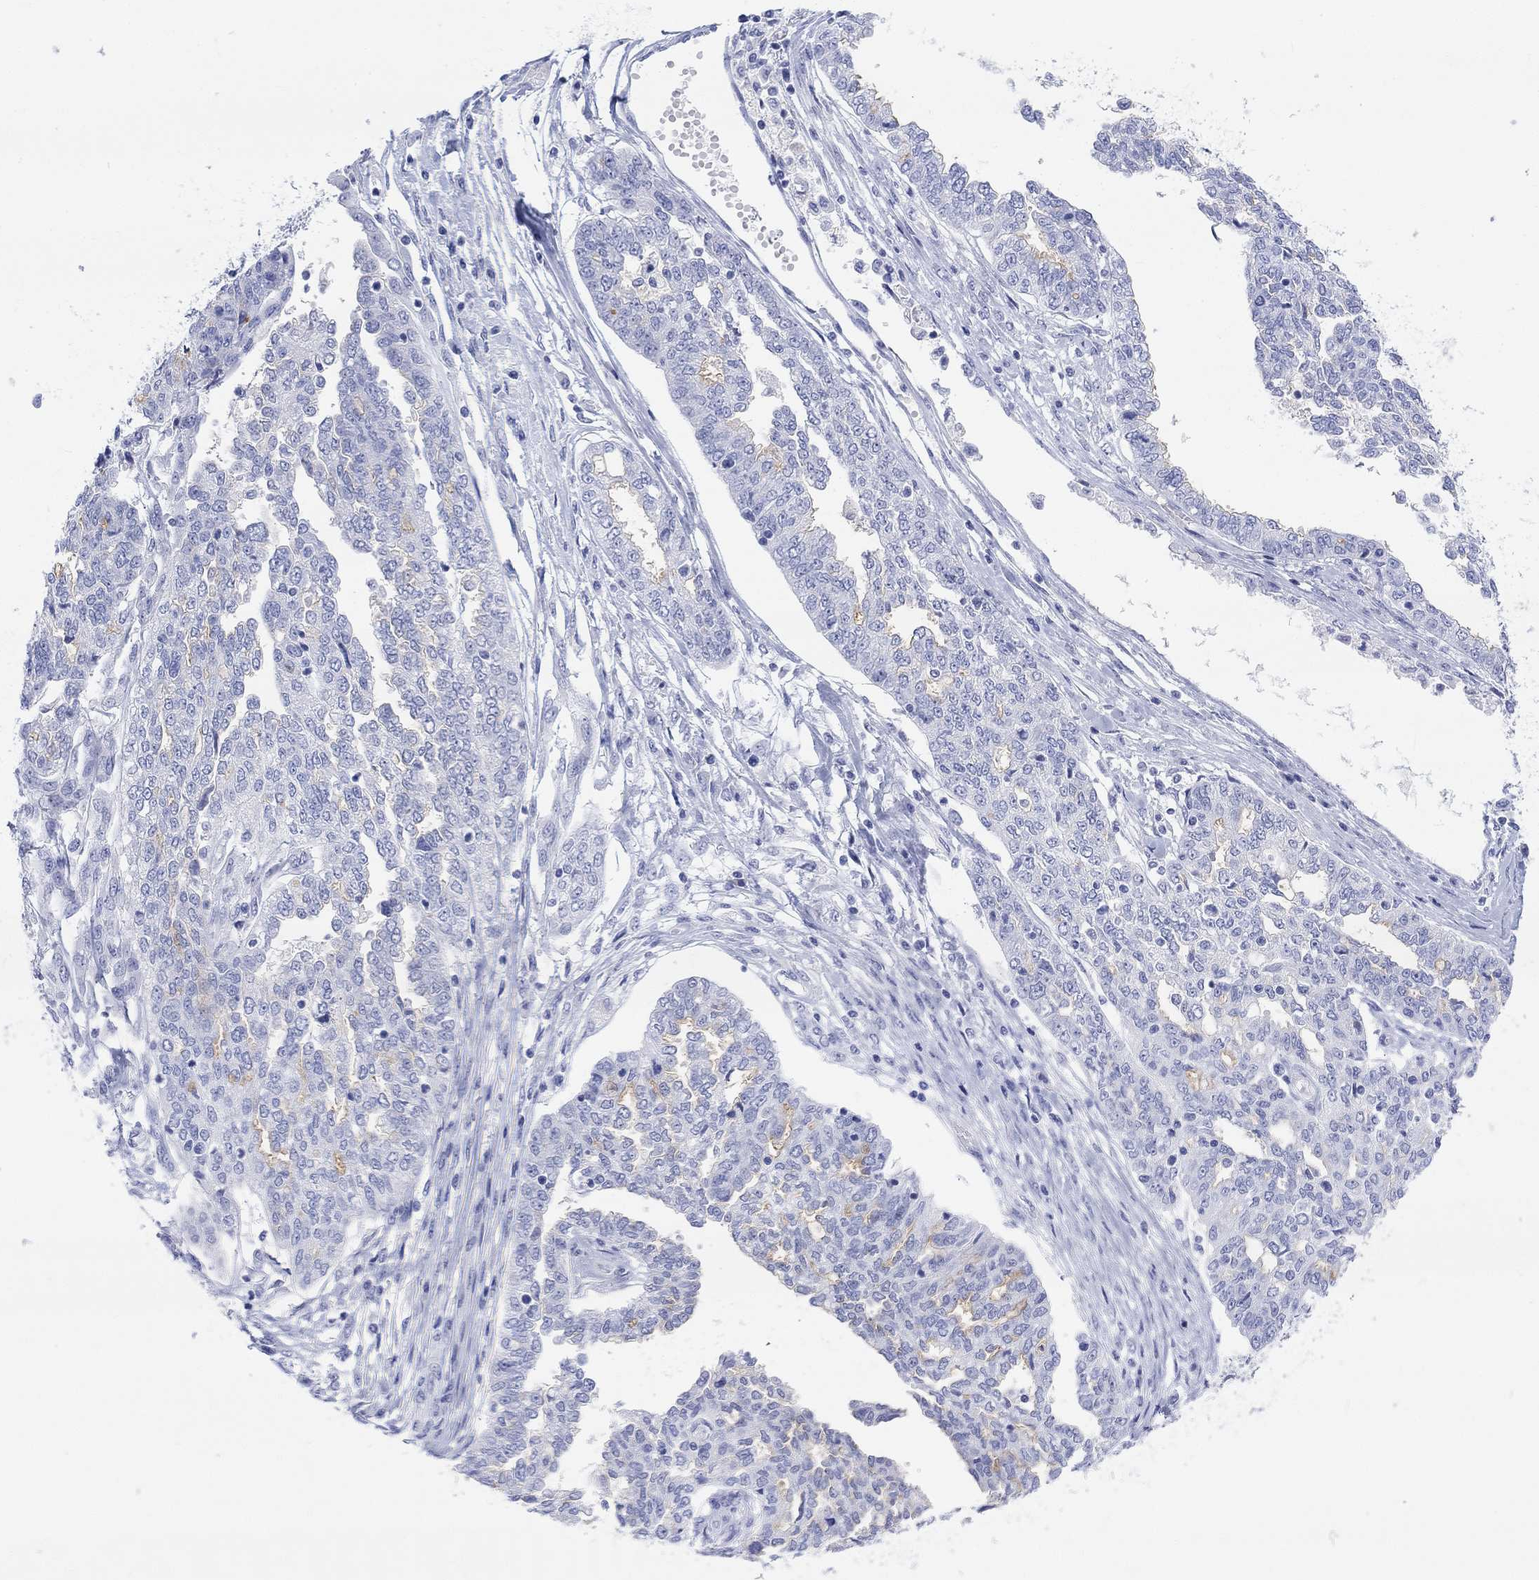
{"staining": {"intensity": "weak", "quantity": "<25%", "location": "cytoplasmic/membranous"}, "tissue": "ovarian cancer", "cell_type": "Tumor cells", "image_type": "cancer", "snomed": [{"axis": "morphology", "description": "Cystadenocarcinoma, serous, NOS"}, {"axis": "topography", "description": "Ovary"}], "caption": "Histopathology image shows no significant protein positivity in tumor cells of ovarian cancer (serous cystadenocarcinoma).", "gene": "XIRP2", "patient": {"sex": "female", "age": 67}}